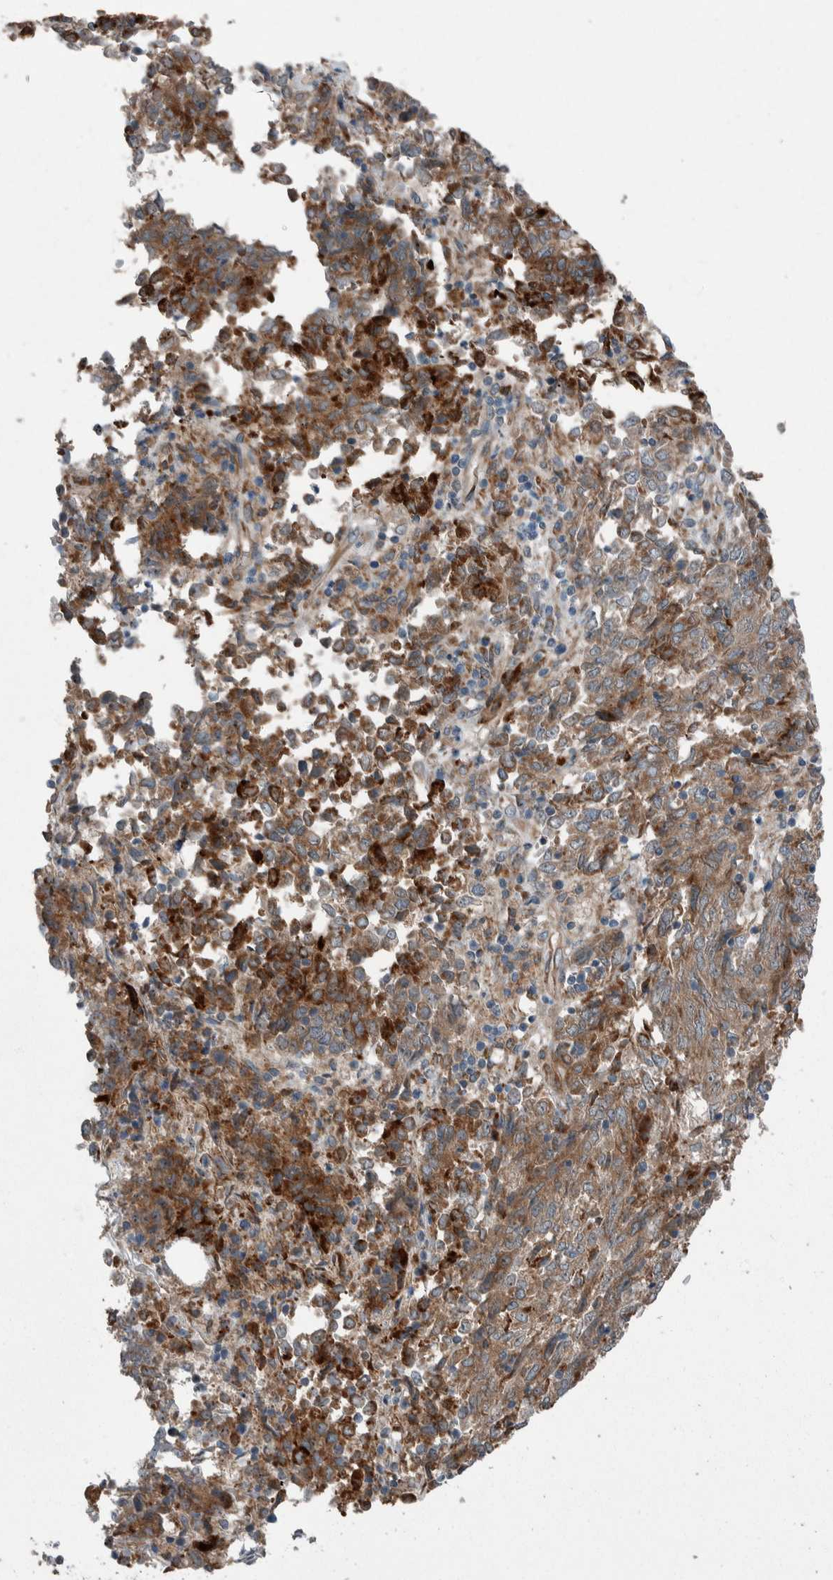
{"staining": {"intensity": "moderate", "quantity": ">75%", "location": "cytoplasmic/membranous"}, "tissue": "endometrial cancer", "cell_type": "Tumor cells", "image_type": "cancer", "snomed": [{"axis": "morphology", "description": "Adenocarcinoma, NOS"}, {"axis": "topography", "description": "Endometrium"}], "caption": "Moderate cytoplasmic/membranous expression for a protein is identified in approximately >75% of tumor cells of endometrial cancer (adenocarcinoma) using IHC.", "gene": "USP25", "patient": {"sex": "female", "age": 80}}